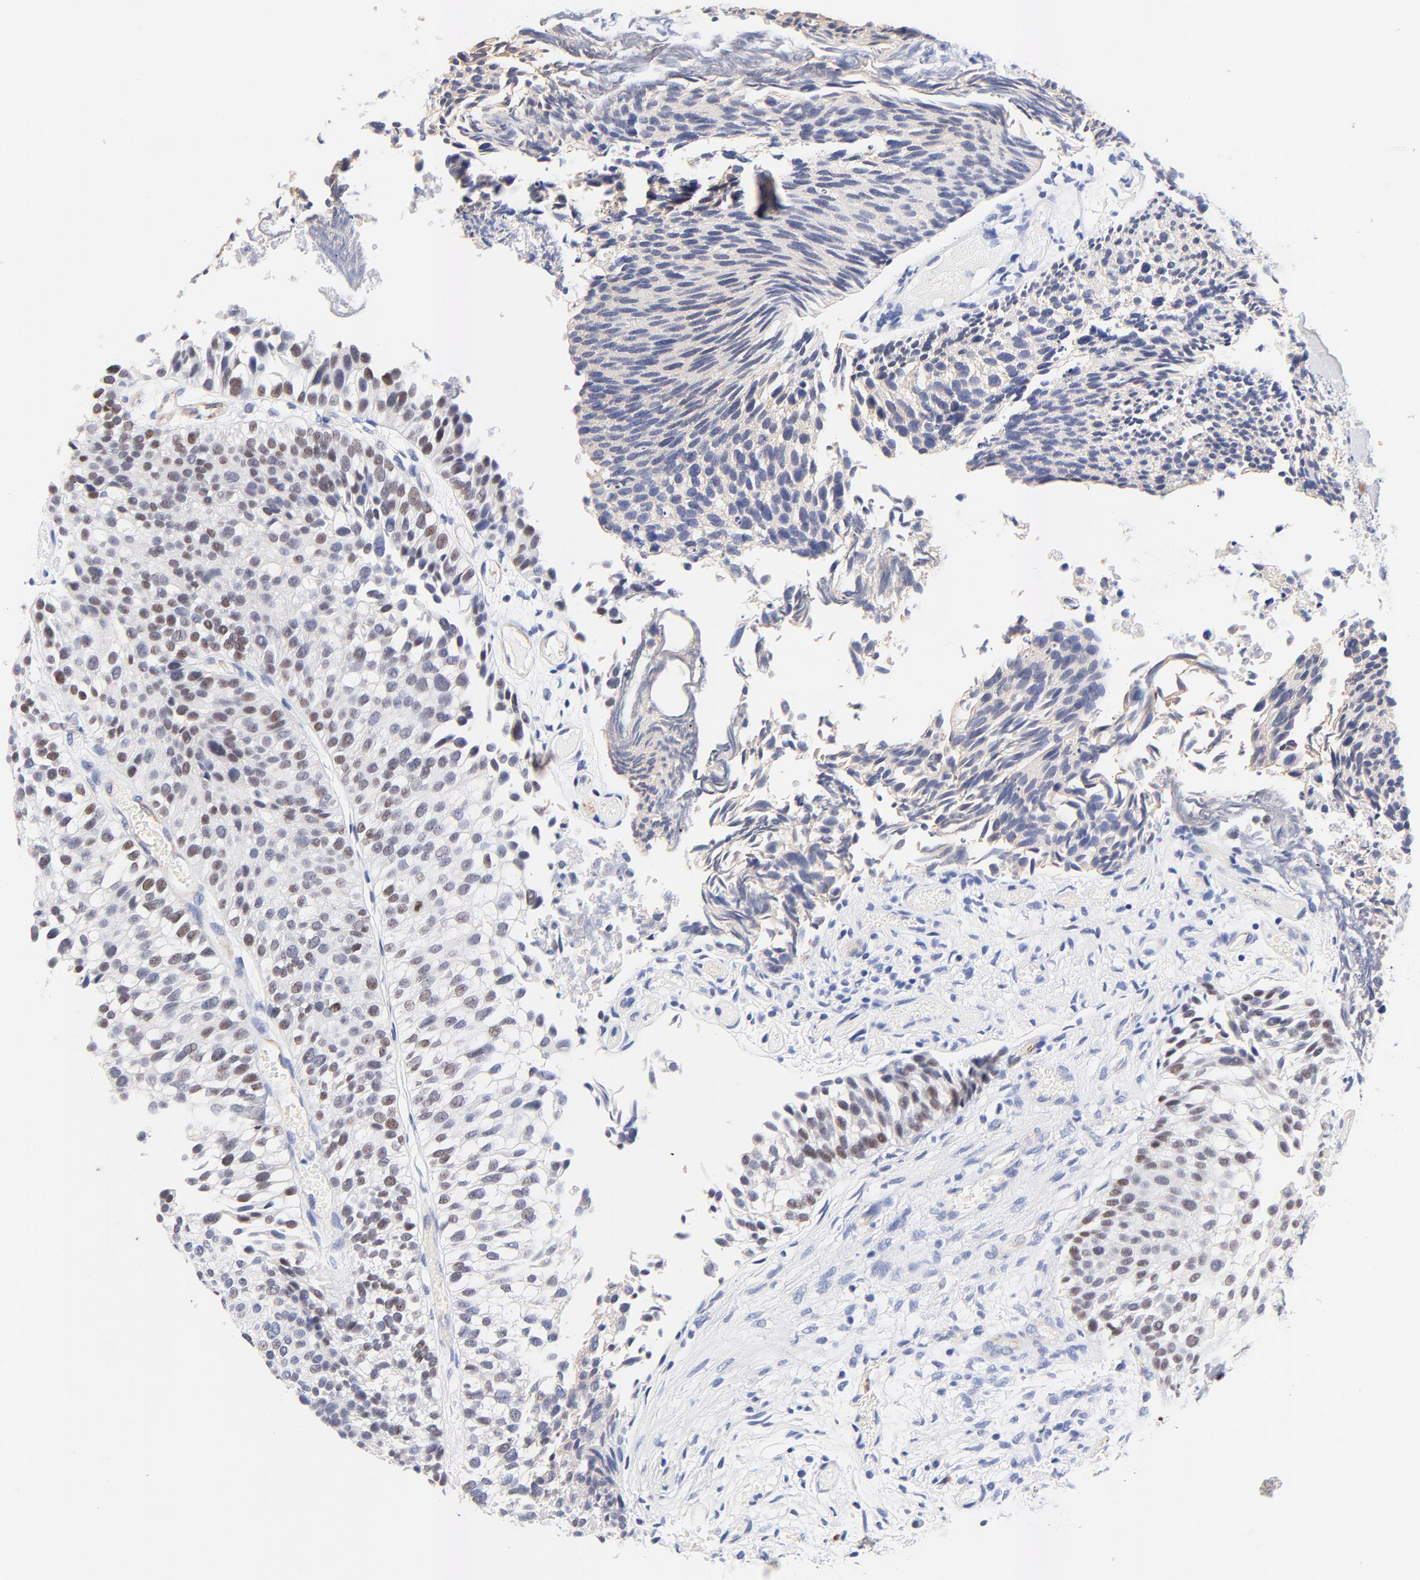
{"staining": {"intensity": "negative", "quantity": "none", "location": "none"}, "tissue": "urothelial cancer", "cell_type": "Tumor cells", "image_type": "cancer", "snomed": [{"axis": "morphology", "description": "Urothelial carcinoma, Low grade"}, {"axis": "topography", "description": "Urinary bladder"}], "caption": "Tumor cells are negative for brown protein staining in low-grade urothelial carcinoma.", "gene": "FAM117B", "patient": {"sex": "male", "age": 84}}